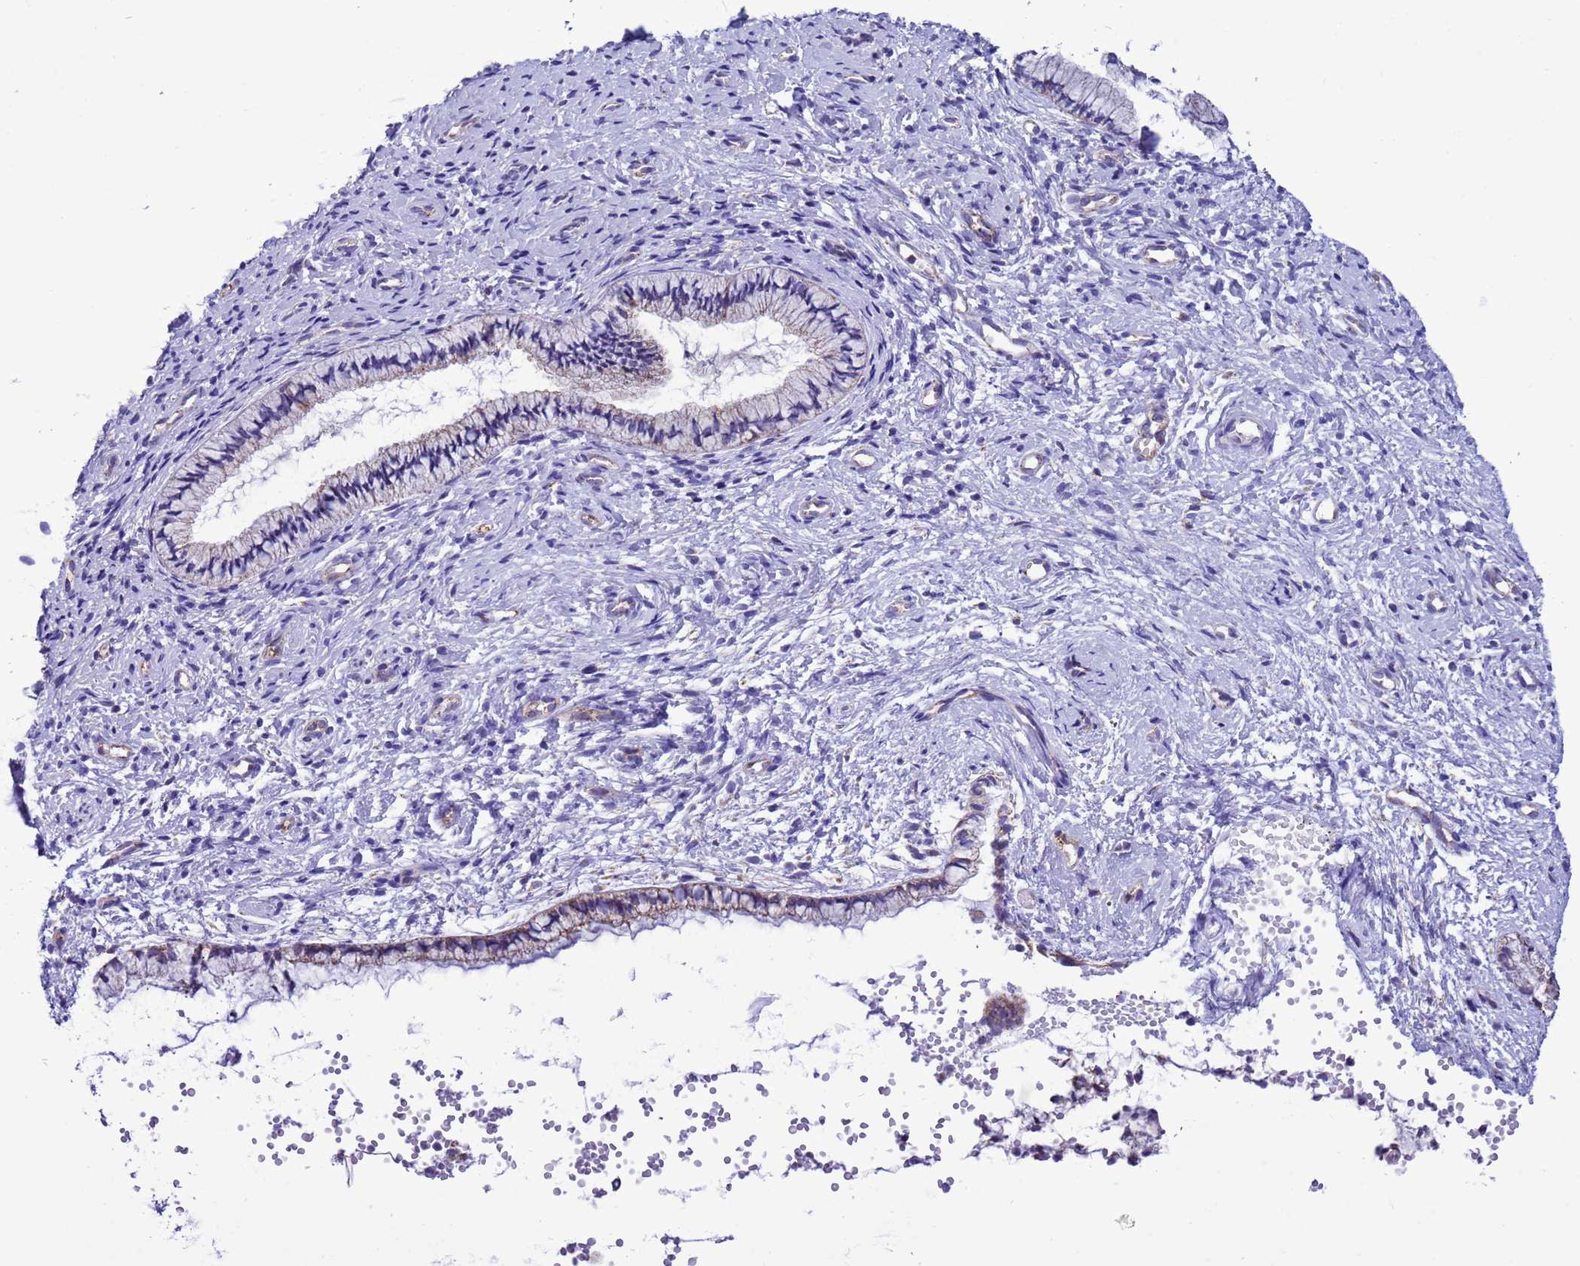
{"staining": {"intensity": "weak", "quantity": "25%-75%", "location": "cytoplasmic/membranous"}, "tissue": "cervix", "cell_type": "Glandular cells", "image_type": "normal", "snomed": [{"axis": "morphology", "description": "Normal tissue, NOS"}, {"axis": "topography", "description": "Cervix"}], "caption": "This is a micrograph of immunohistochemistry (IHC) staining of unremarkable cervix, which shows weak positivity in the cytoplasmic/membranous of glandular cells.", "gene": "CCDC191", "patient": {"sex": "female", "age": 57}}